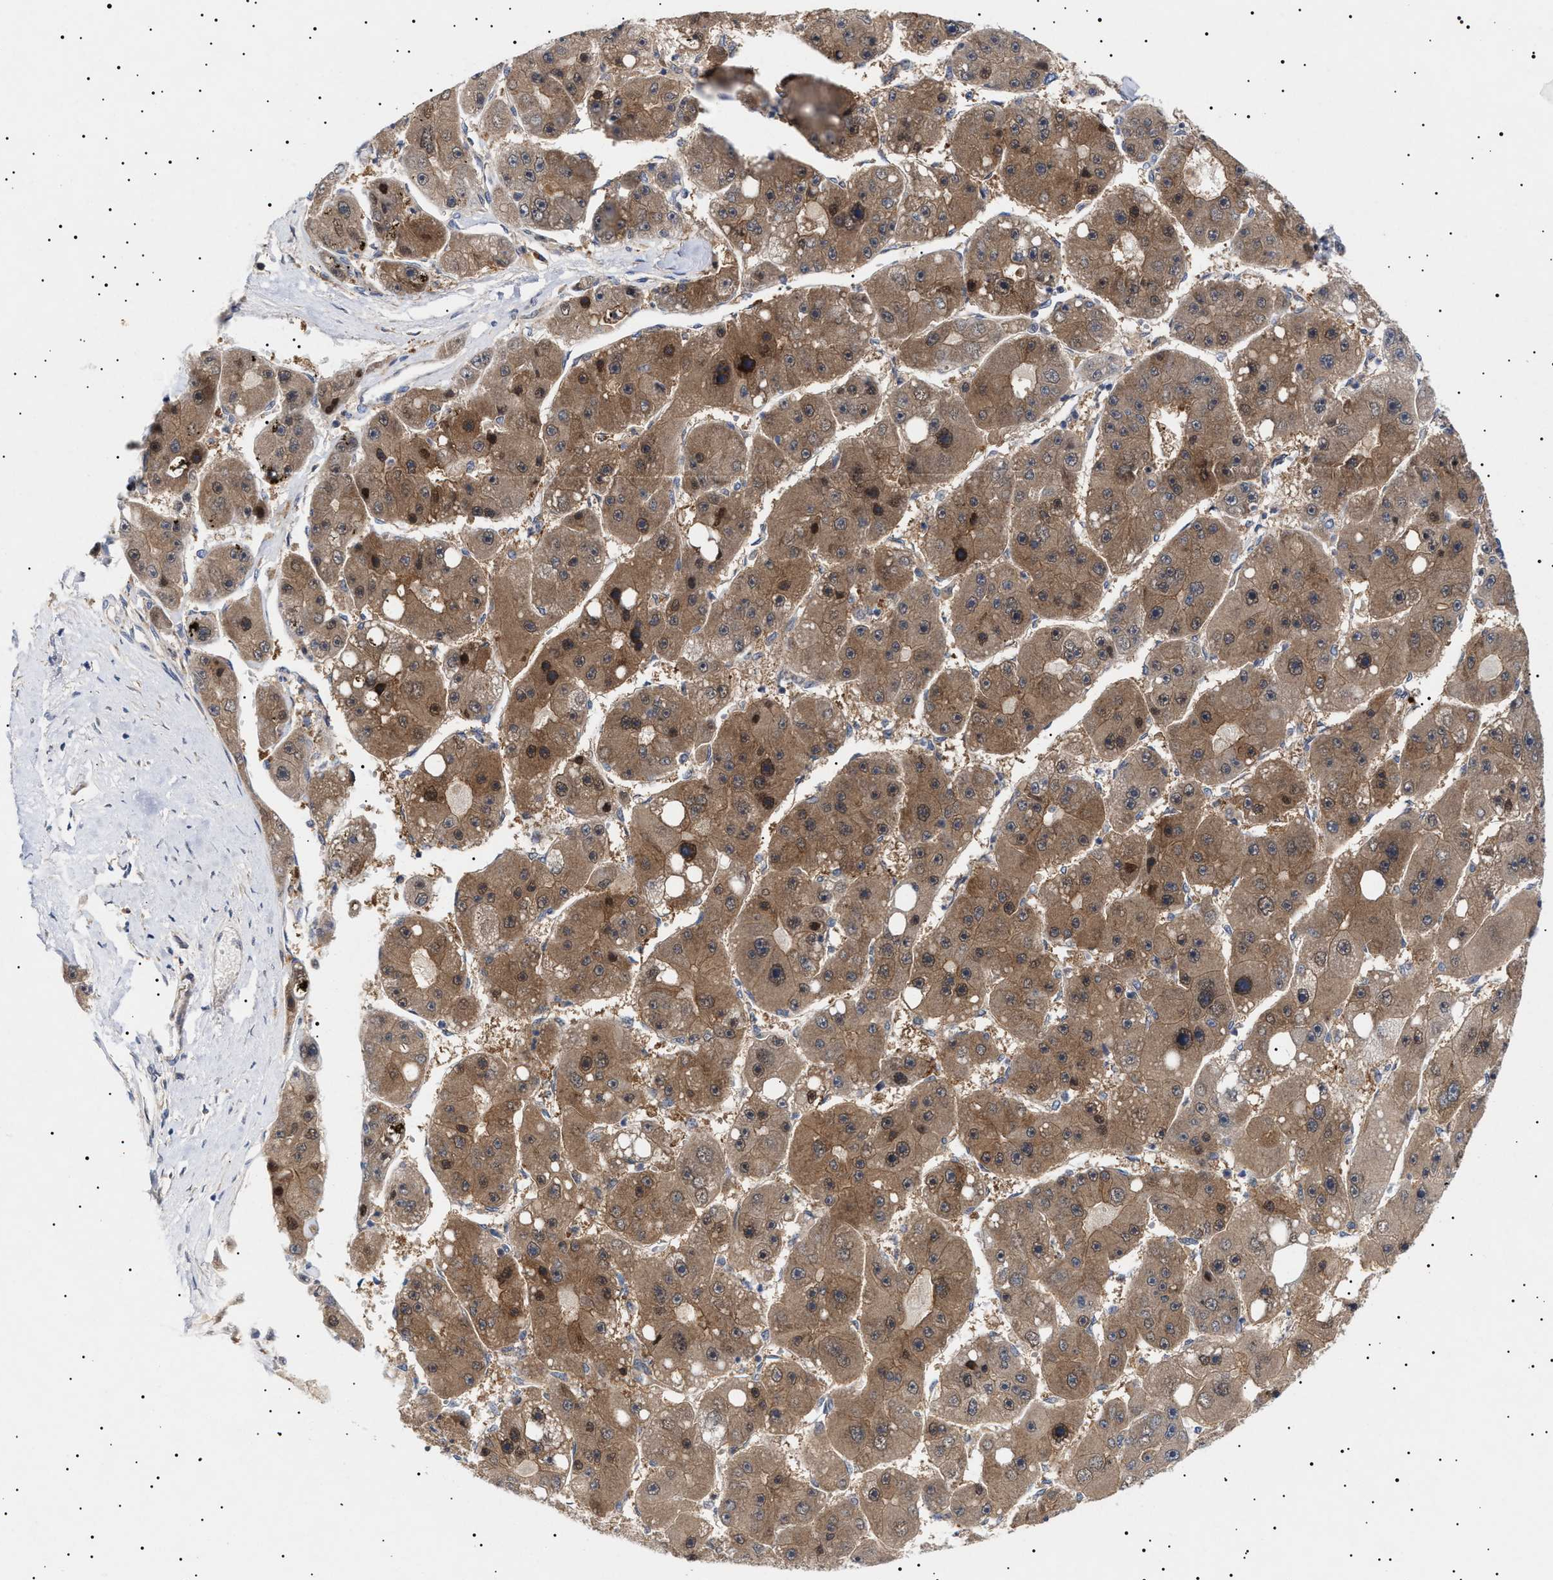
{"staining": {"intensity": "moderate", "quantity": ">75%", "location": "cytoplasmic/membranous"}, "tissue": "liver cancer", "cell_type": "Tumor cells", "image_type": "cancer", "snomed": [{"axis": "morphology", "description": "Carcinoma, Hepatocellular, NOS"}, {"axis": "topography", "description": "Liver"}], "caption": "Immunohistochemical staining of human liver cancer exhibits medium levels of moderate cytoplasmic/membranous positivity in approximately >75% of tumor cells. Using DAB (3,3'-diaminobenzidine) (brown) and hematoxylin (blue) stains, captured at high magnification using brightfield microscopy.", "gene": "NPLOC4", "patient": {"sex": "female", "age": 61}}